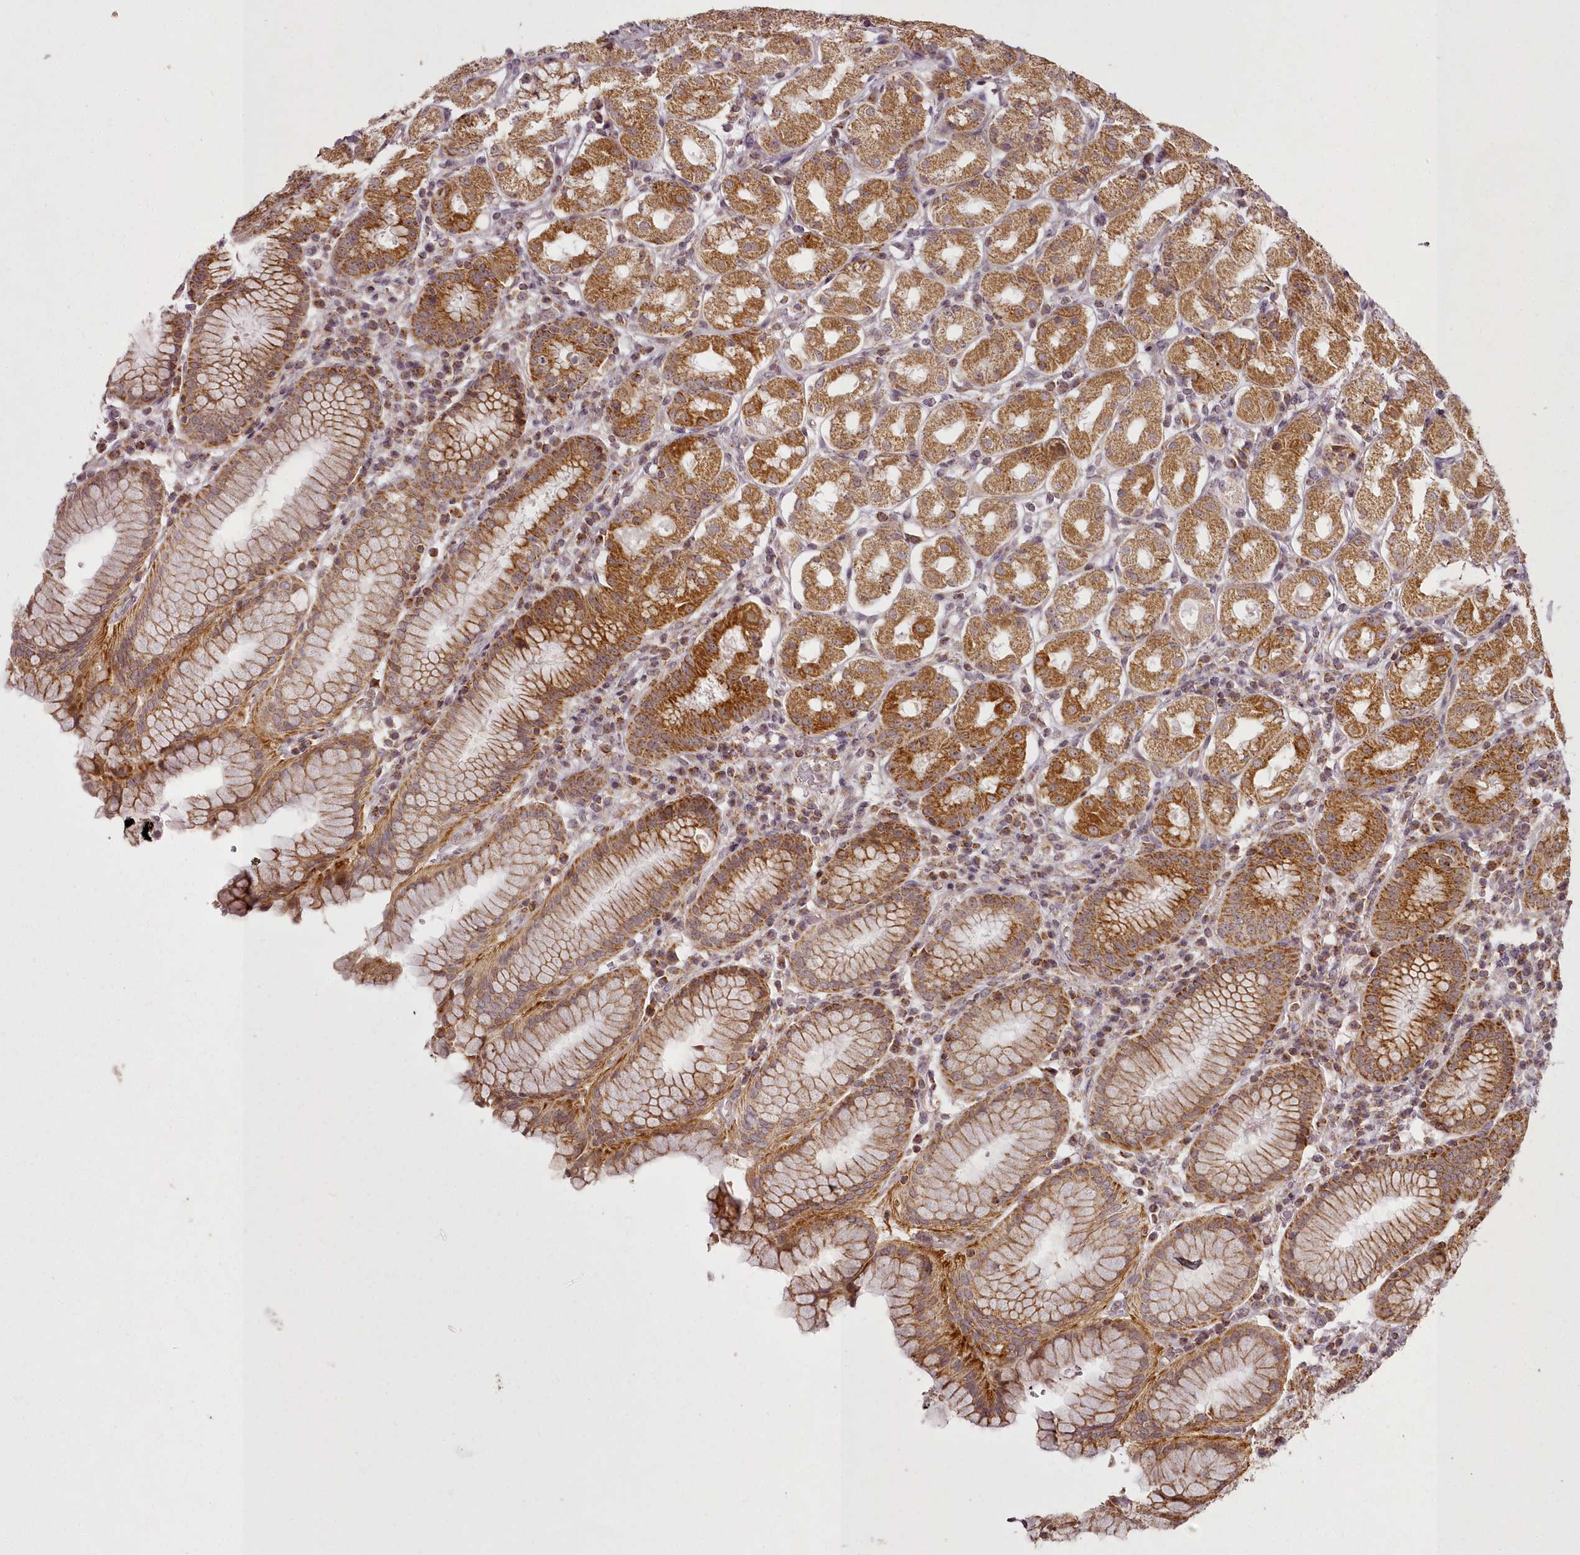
{"staining": {"intensity": "moderate", "quantity": ">75%", "location": "cytoplasmic/membranous"}, "tissue": "stomach", "cell_type": "Glandular cells", "image_type": "normal", "snomed": [{"axis": "morphology", "description": "Normal tissue, NOS"}, {"axis": "topography", "description": "Stomach"}, {"axis": "topography", "description": "Stomach, lower"}], "caption": "Normal stomach displays moderate cytoplasmic/membranous positivity in about >75% of glandular cells (DAB = brown stain, brightfield microscopy at high magnification)..", "gene": "CHCHD2", "patient": {"sex": "female", "age": 56}}